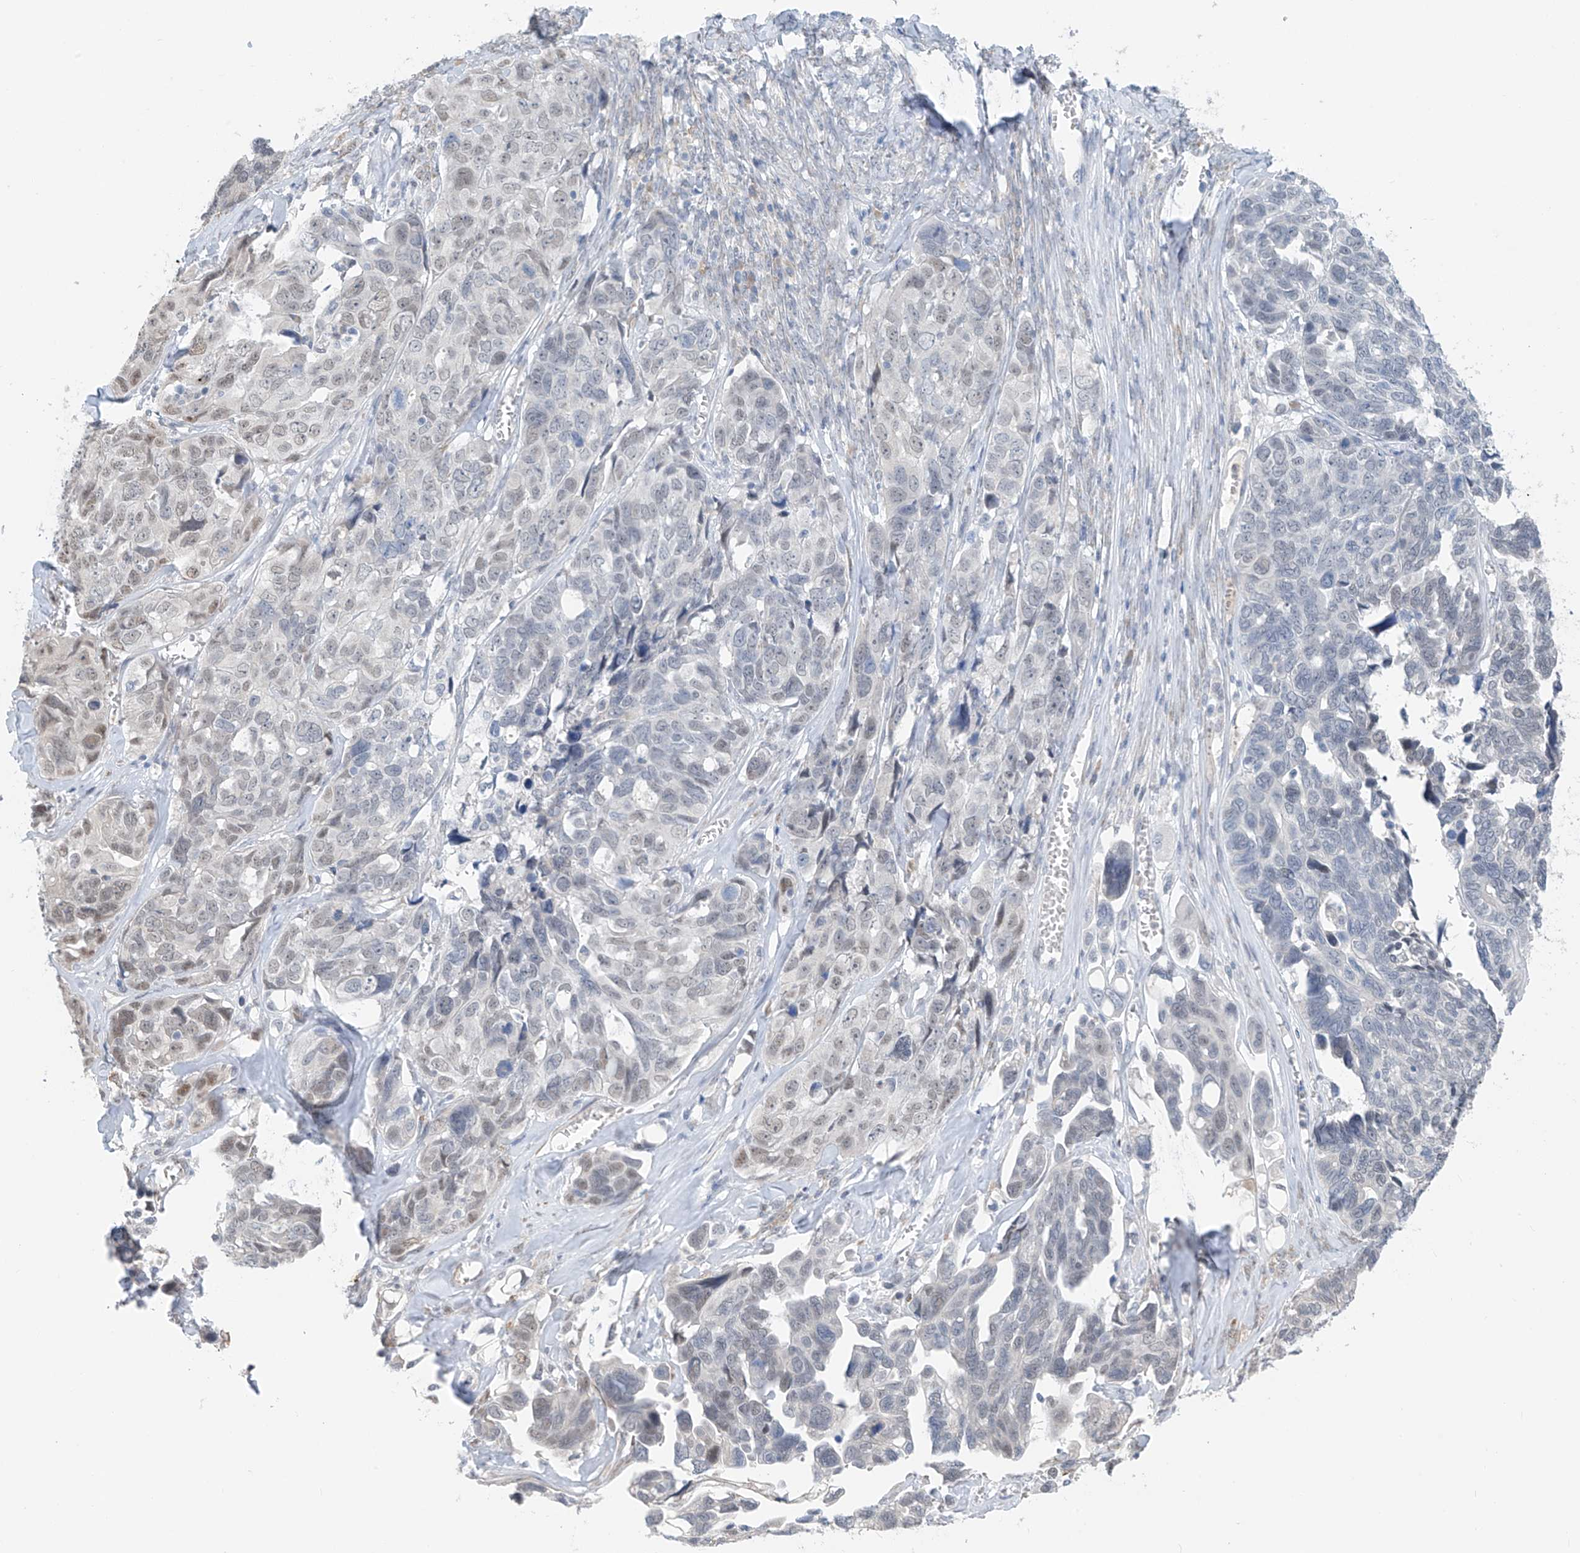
{"staining": {"intensity": "weak", "quantity": "<25%", "location": "nuclear"}, "tissue": "ovarian cancer", "cell_type": "Tumor cells", "image_type": "cancer", "snomed": [{"axis": "morphology", "description": "Cystadenocarcinoma, serous, NOS"}, {"axis": "topography", "description": "Ovary"}], "caption": "There is no significant staining in tumor cells of ovarian cancer.", "gene": "CYP4V2", "patient": {"sex": "female", "age": 79}}